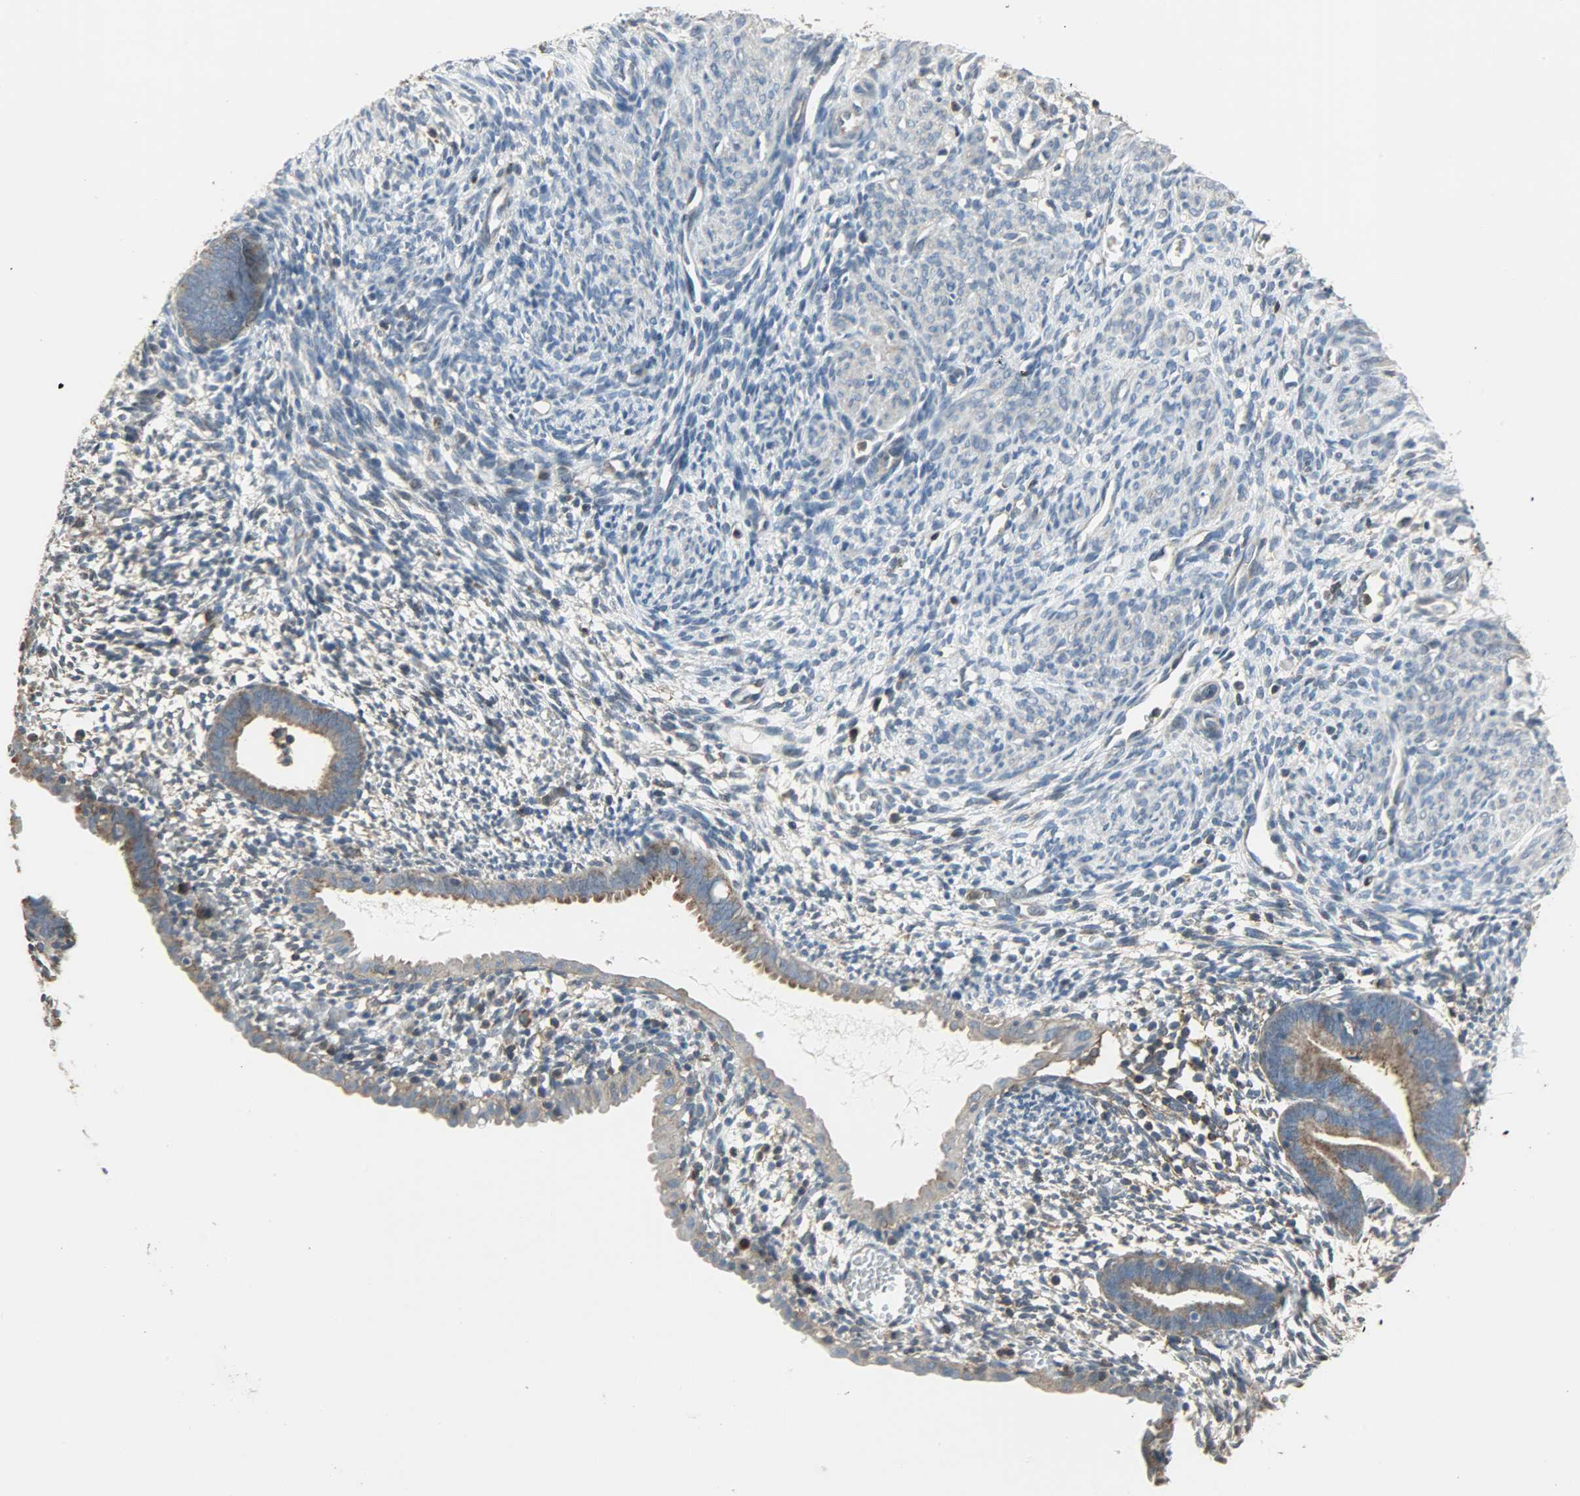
{"staining": {"intensity": "negative", "quantity": "none", "location": "none"}, "tissue": "endometrium", "cell_type": "Cells in endometrial stroma", "image_type": "normal", "snomed": [{"axis": "morphology", "description": "Normal tissue, NOS"}, {"axis": "morphology", "description": "Atrophy, NOS"}, {"axis": "topography", "description": "Uterus"}, {"axis": "topography", "description": "Endometrium"}], "caption": "Image shows no protein positivity in cells in endometrial stroma of normal endometrium. (DAB (3,3'-diaminobenzidine) IHC, high magnification).", "gene": "DNAJA4", "patient": {"sex": "female", "age": 68}}